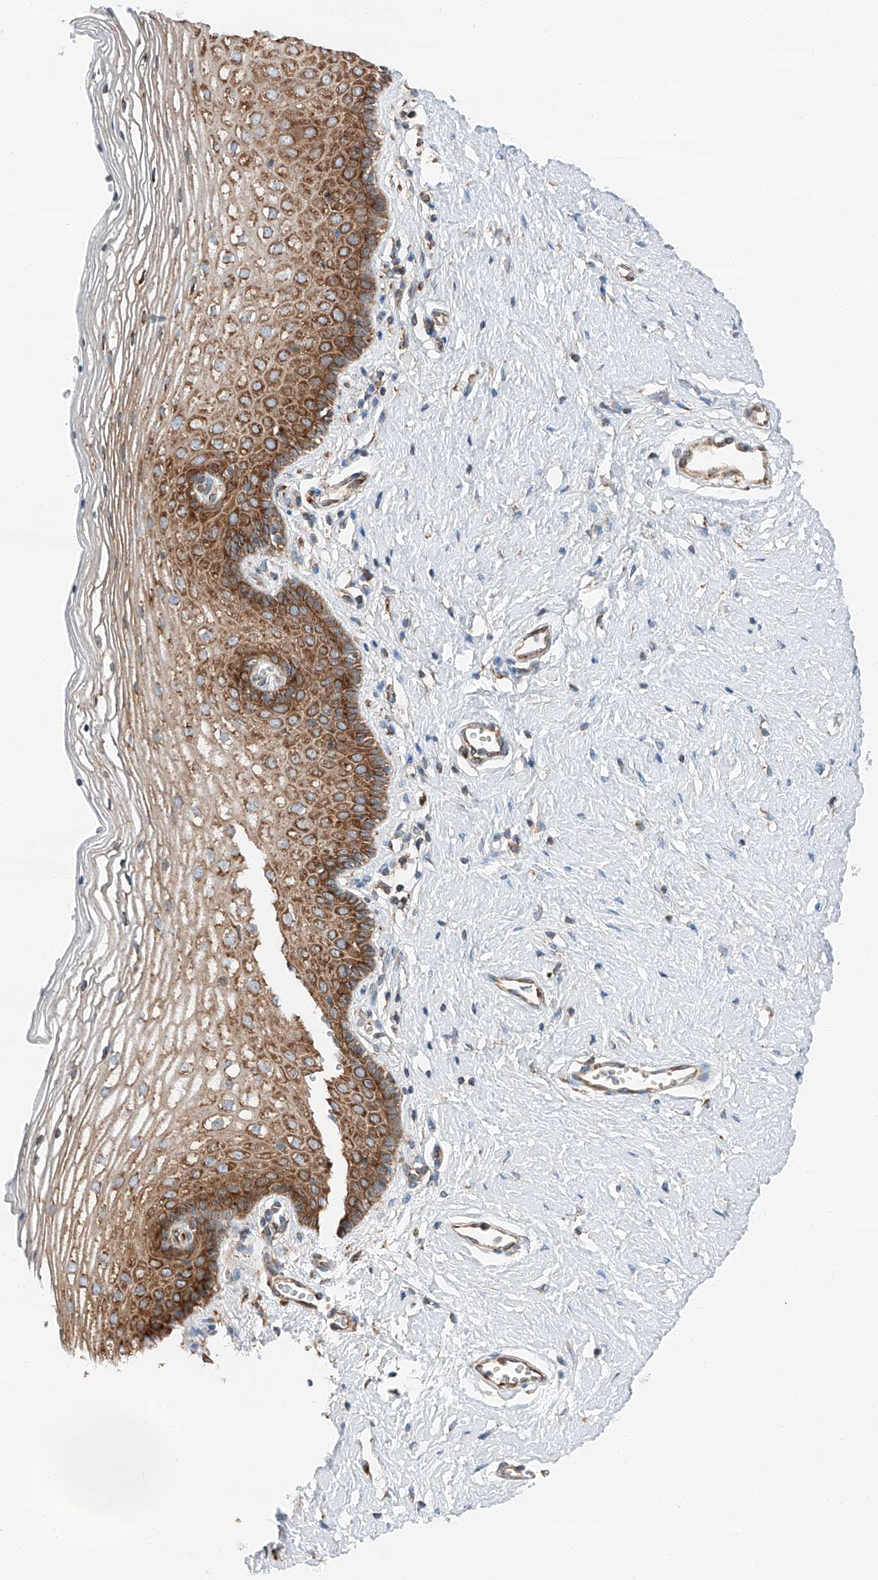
{"staining": {"intensity": "strong", "quantity": "25%-75%", "location": "cytoplasmic/membranous"}, "tissue": "vagina", "cell_type": "Squamous epithelial cells", "image_type": "normal", "snomed": [{"axis": "morphology", "description": "Normal tissue, NOS"}, {"axis": "topography", "description": "Vagina"}], "caption": "Brown immunohistochemical staining in benign vagina shows strong cytoplasmic/membranous expression in about 25%-75% of squamous epithelial cells.", "gene": "ZC3H15", "patient": {"sex": "female", "age": 32}}